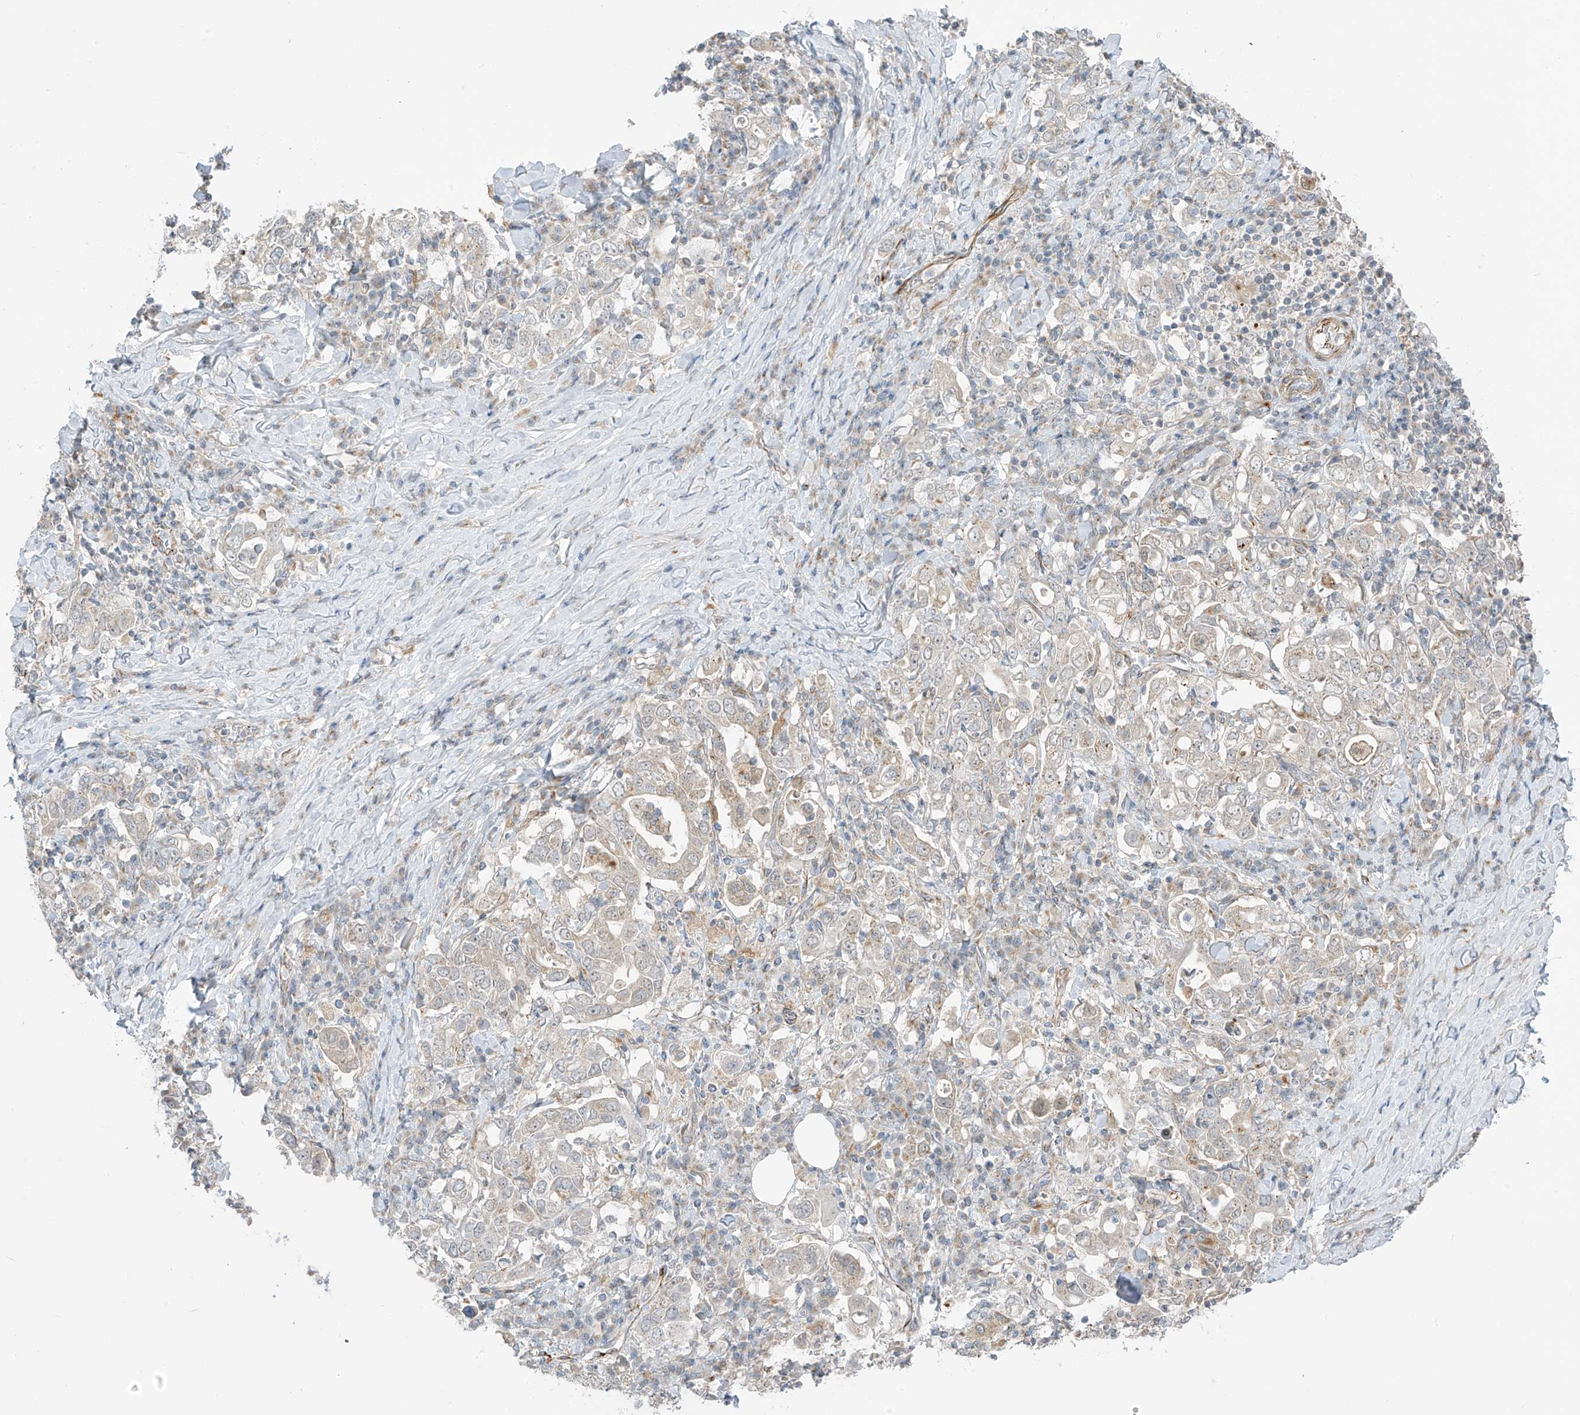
{"staining": {"intensity": "weak", "quantity": "<25%", "location": "cytoplasmic/membranous"}, "tissue": "stomach cancer", "cell_type": "Tumor cells", "image_type": "cancer", "snomed": [{"axis": "morphology", "description": "Adenocarcinoma, NOS"}, {"axis": "topography", "description": "Stomach, upper"}], "caption": "Image shows no protein staining in tumor cells of stomach adenocarcinoma tissue.", "gene": "HS6ST2", "patient": {"sex": "male", "age": 62}}